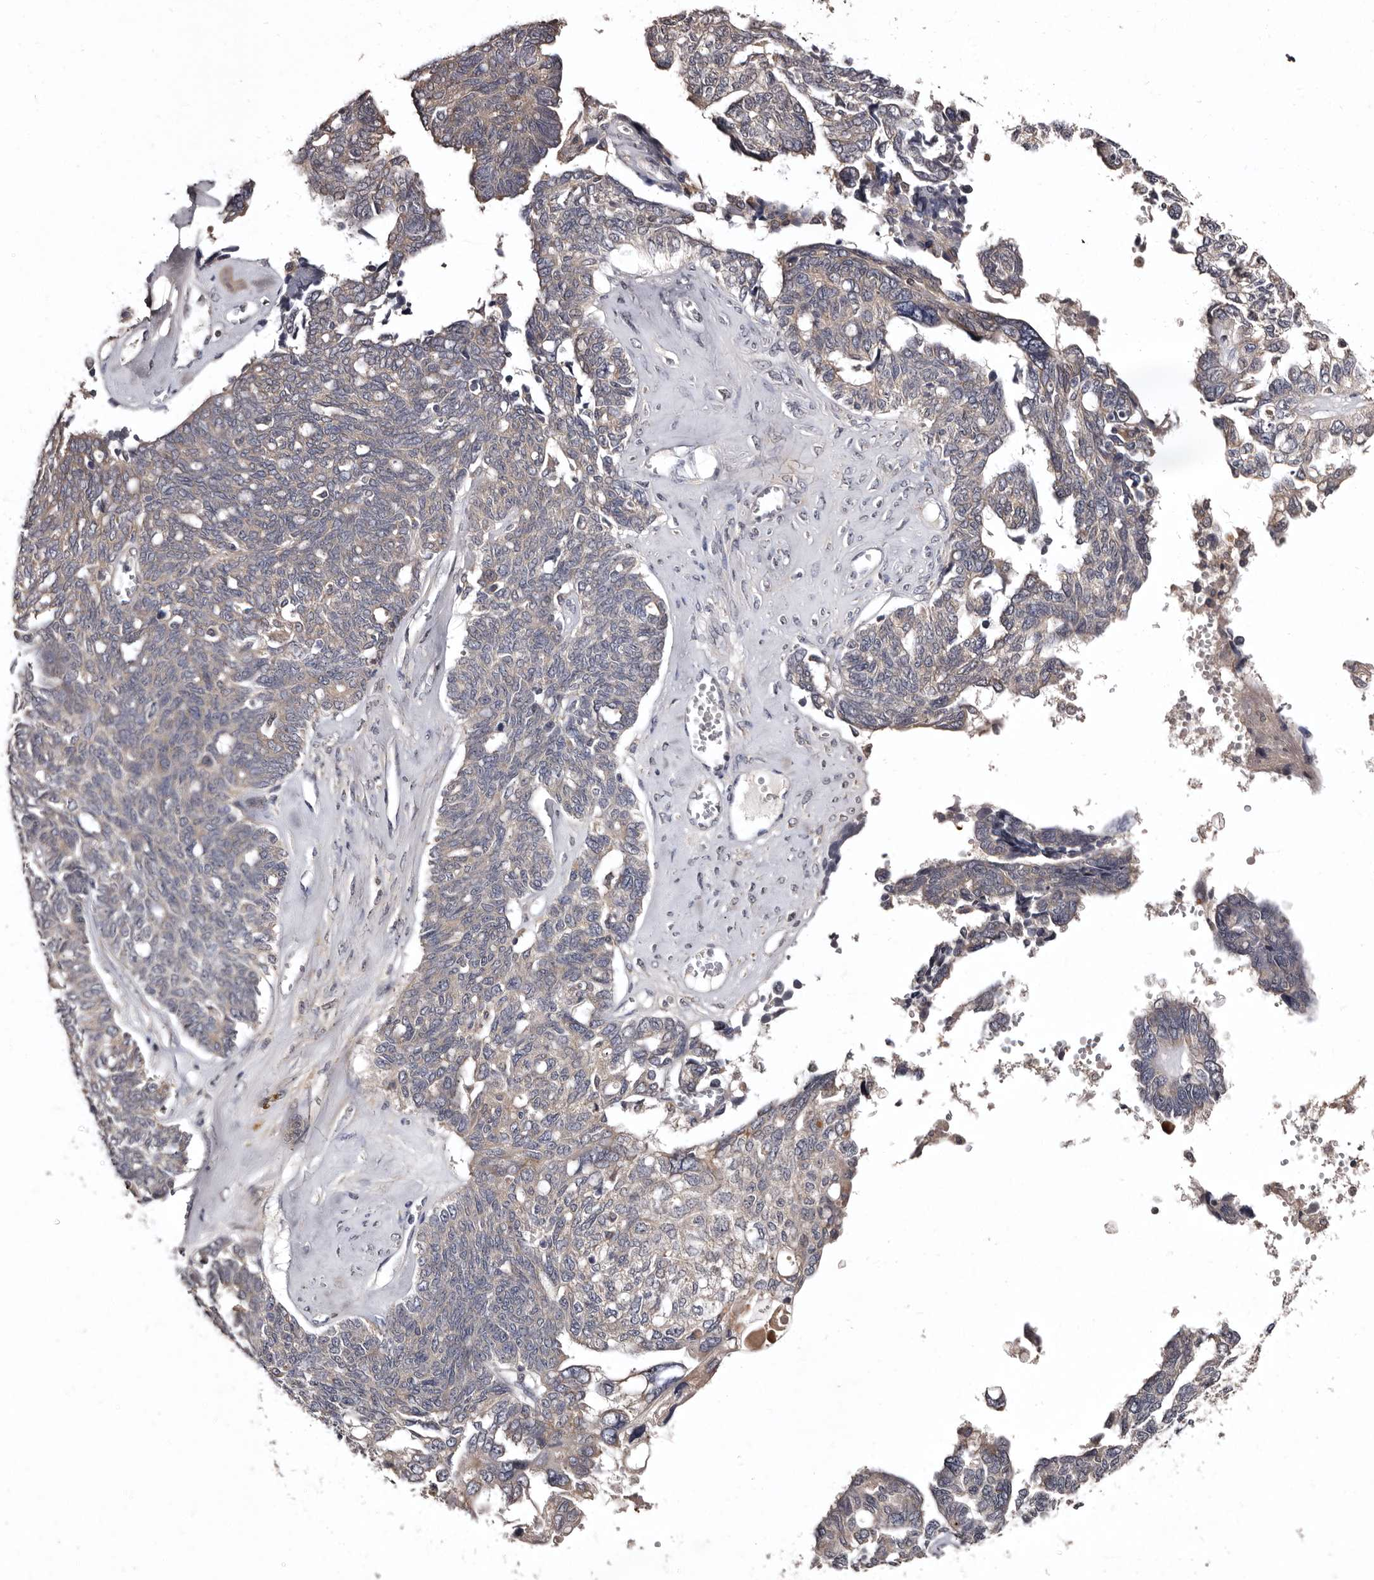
{"staining": {"intensity": "weak", "quantity": "<25%", "location": "cytoplasmic/membranous"}, "tissue": "ovarian cancer", "cell_type": "Tumor cells", "image_type": "cancer", "snomed": [{"axis": "morphology", "description": "Cystadenocarcinoma, serous, NOS"}, {"axis": "topography", "description": "Ovary"}], "caption": "Immunohistochemical staining of ovarian serous cystadenocarcinoma shows no significant expression in tumor cells.", "gene": "FAM91A1", "patient": {"sex": "female", "age": 79}}